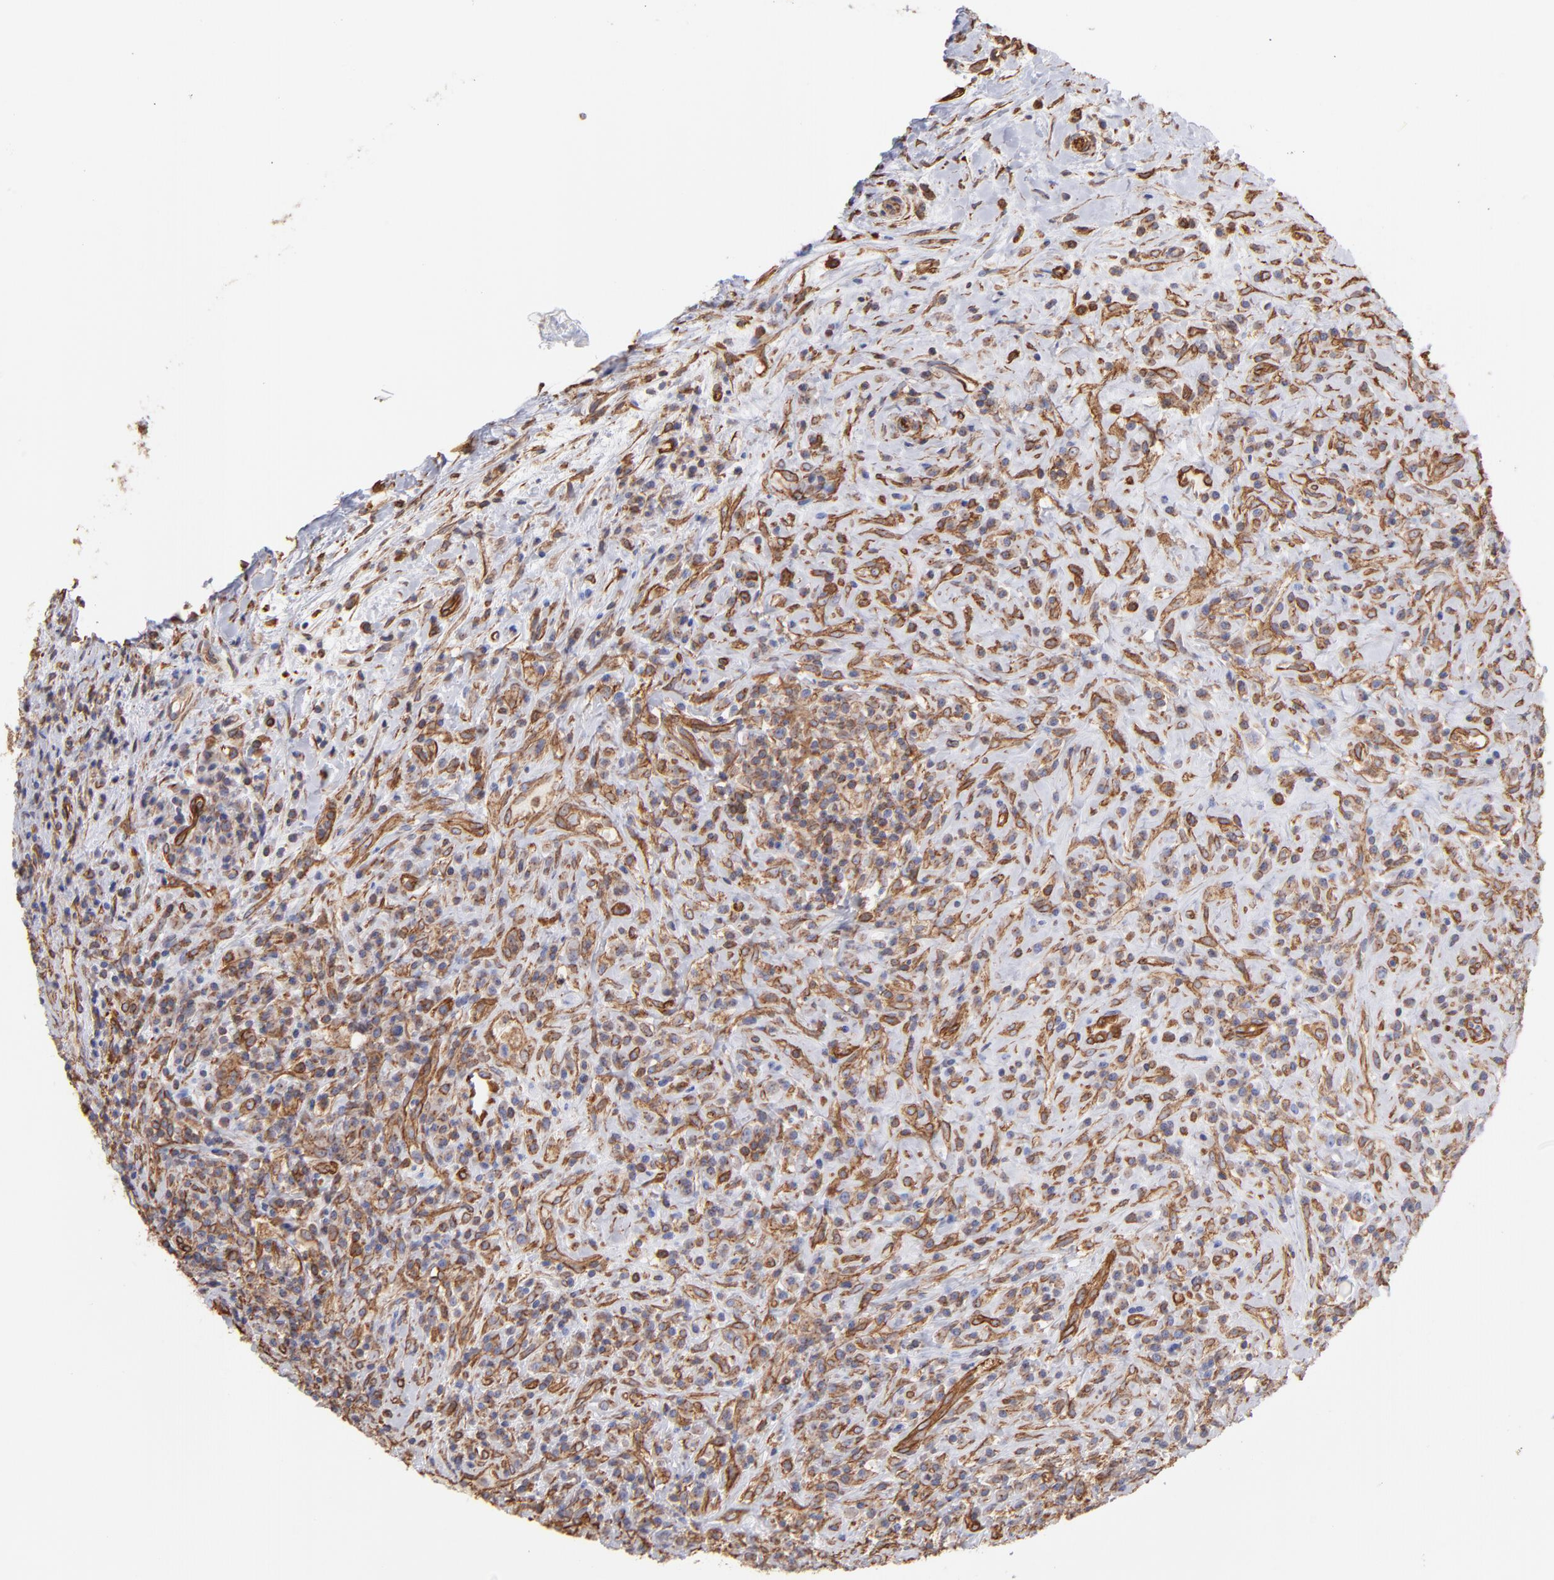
{"staining": {"intensity": "strong", "quantity": ">75%", "location": "cytoplasmic/membranous"}, "tissue": "lymphoma", "cell_type": "Tumor cells", "image_type": "cancer", "snomed": [{"axis": "morphology", "description": "Hodgkin's disease, NOS"}, {"axis": "topography", "description": "Lymph node"}], "caption": "Protein staining reveals strong cytoplasmic/membranous positivity in about >75% of tumor cells in lymphoma.", "gene": "PLEC", "patient": {"sex": "female", "age": 25}}